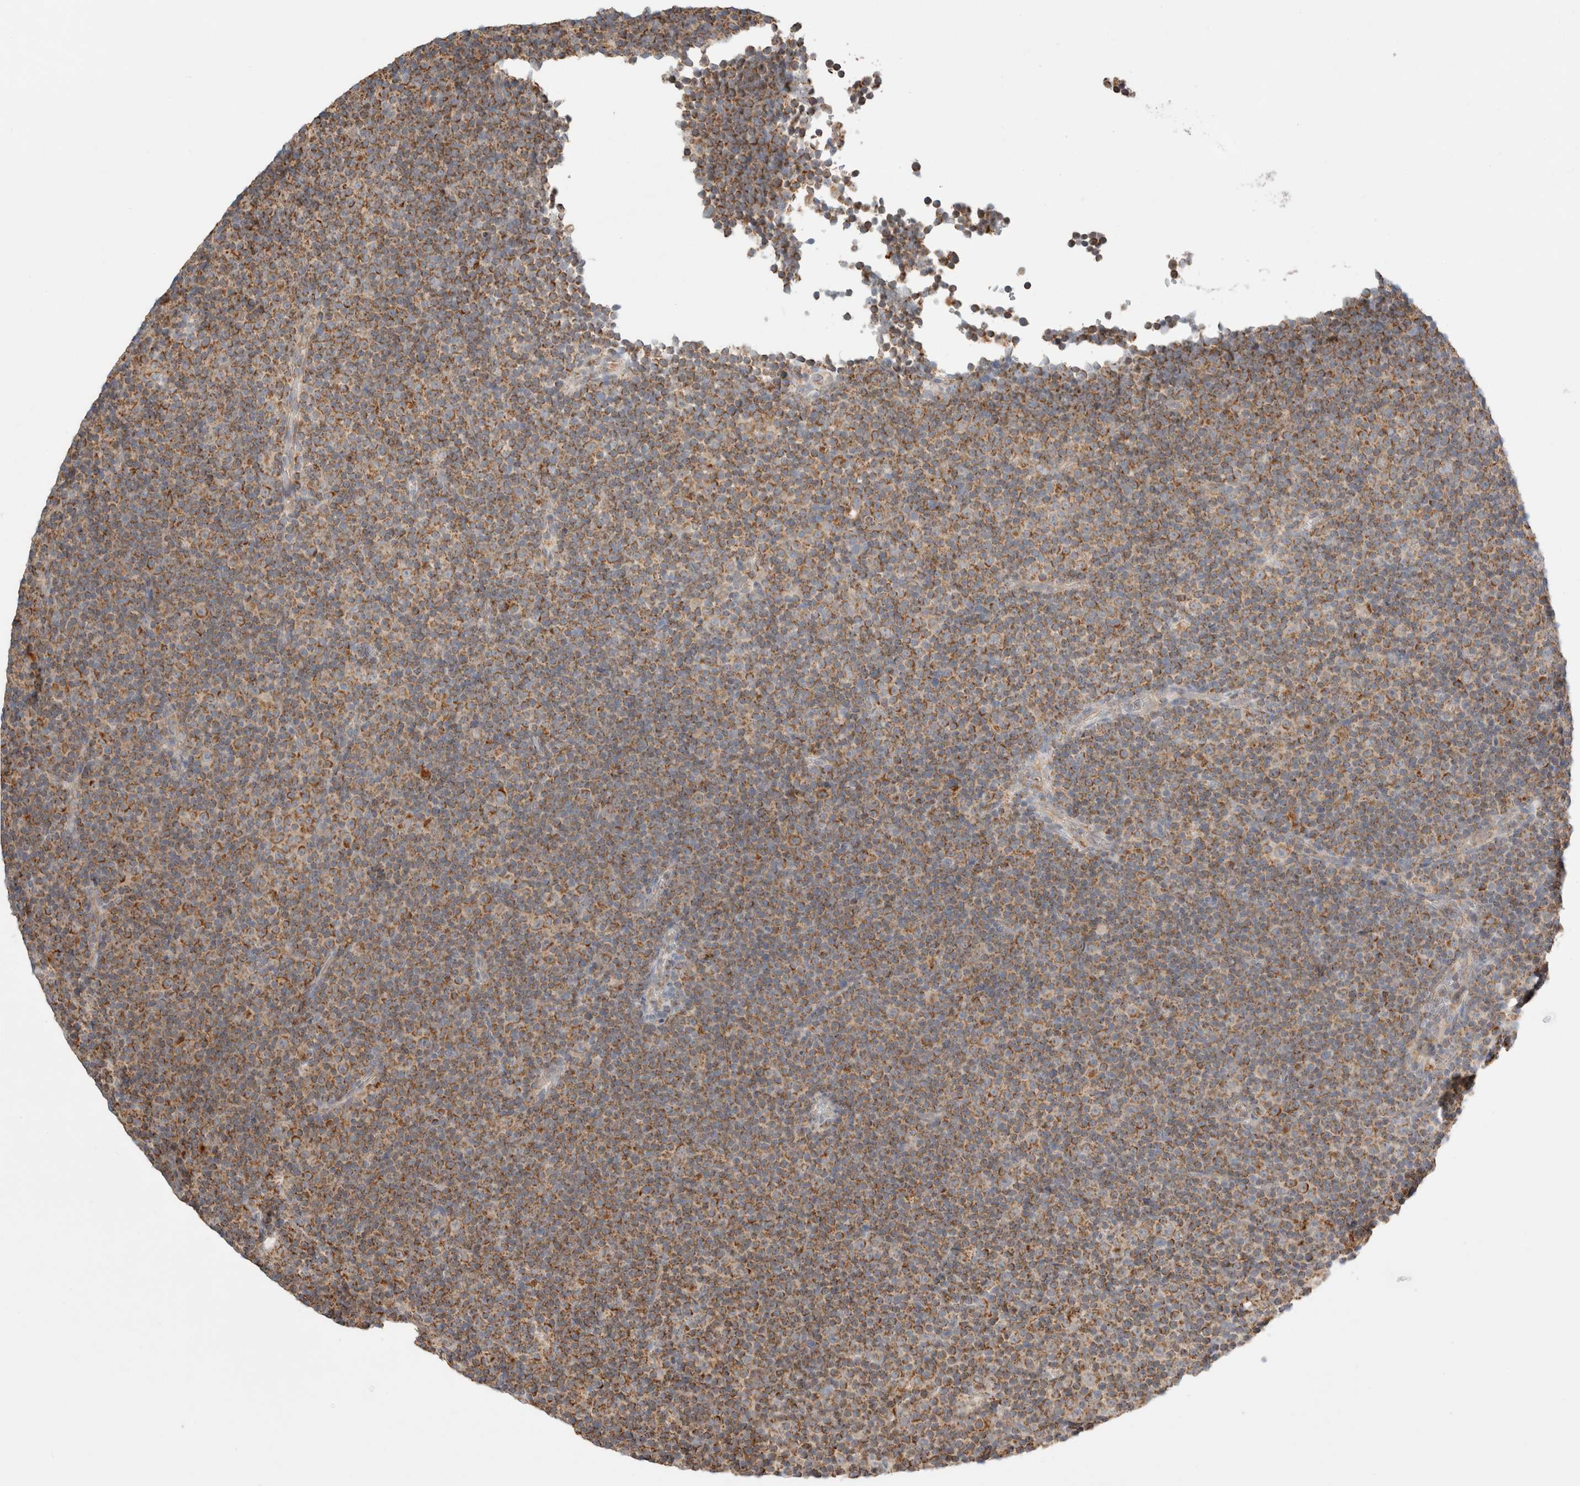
{"staining": {"intensity": "moderate", "quantity": ">75%", "location": "cytoplasmic/membranous"}, "tissue": "lymphoma", "cell_type": "Tumor cells", "image_type": "cancer", "snomed": [{"axis": "morphology", "description": "Malignant lymphoma, non-Hodgkin's type, Low grade"}, {"axis": "topography", "description": "Lymph node"}], "caption": "Tumor cells exhibit medium levels of moderate cytoplasmic/membranous expression in approximately >75% of cells in malignant lymphoma, non-Hodgkin's type (low-grade).", "gene": "HROB", "patient": {"sex": "female", "age": 67}}